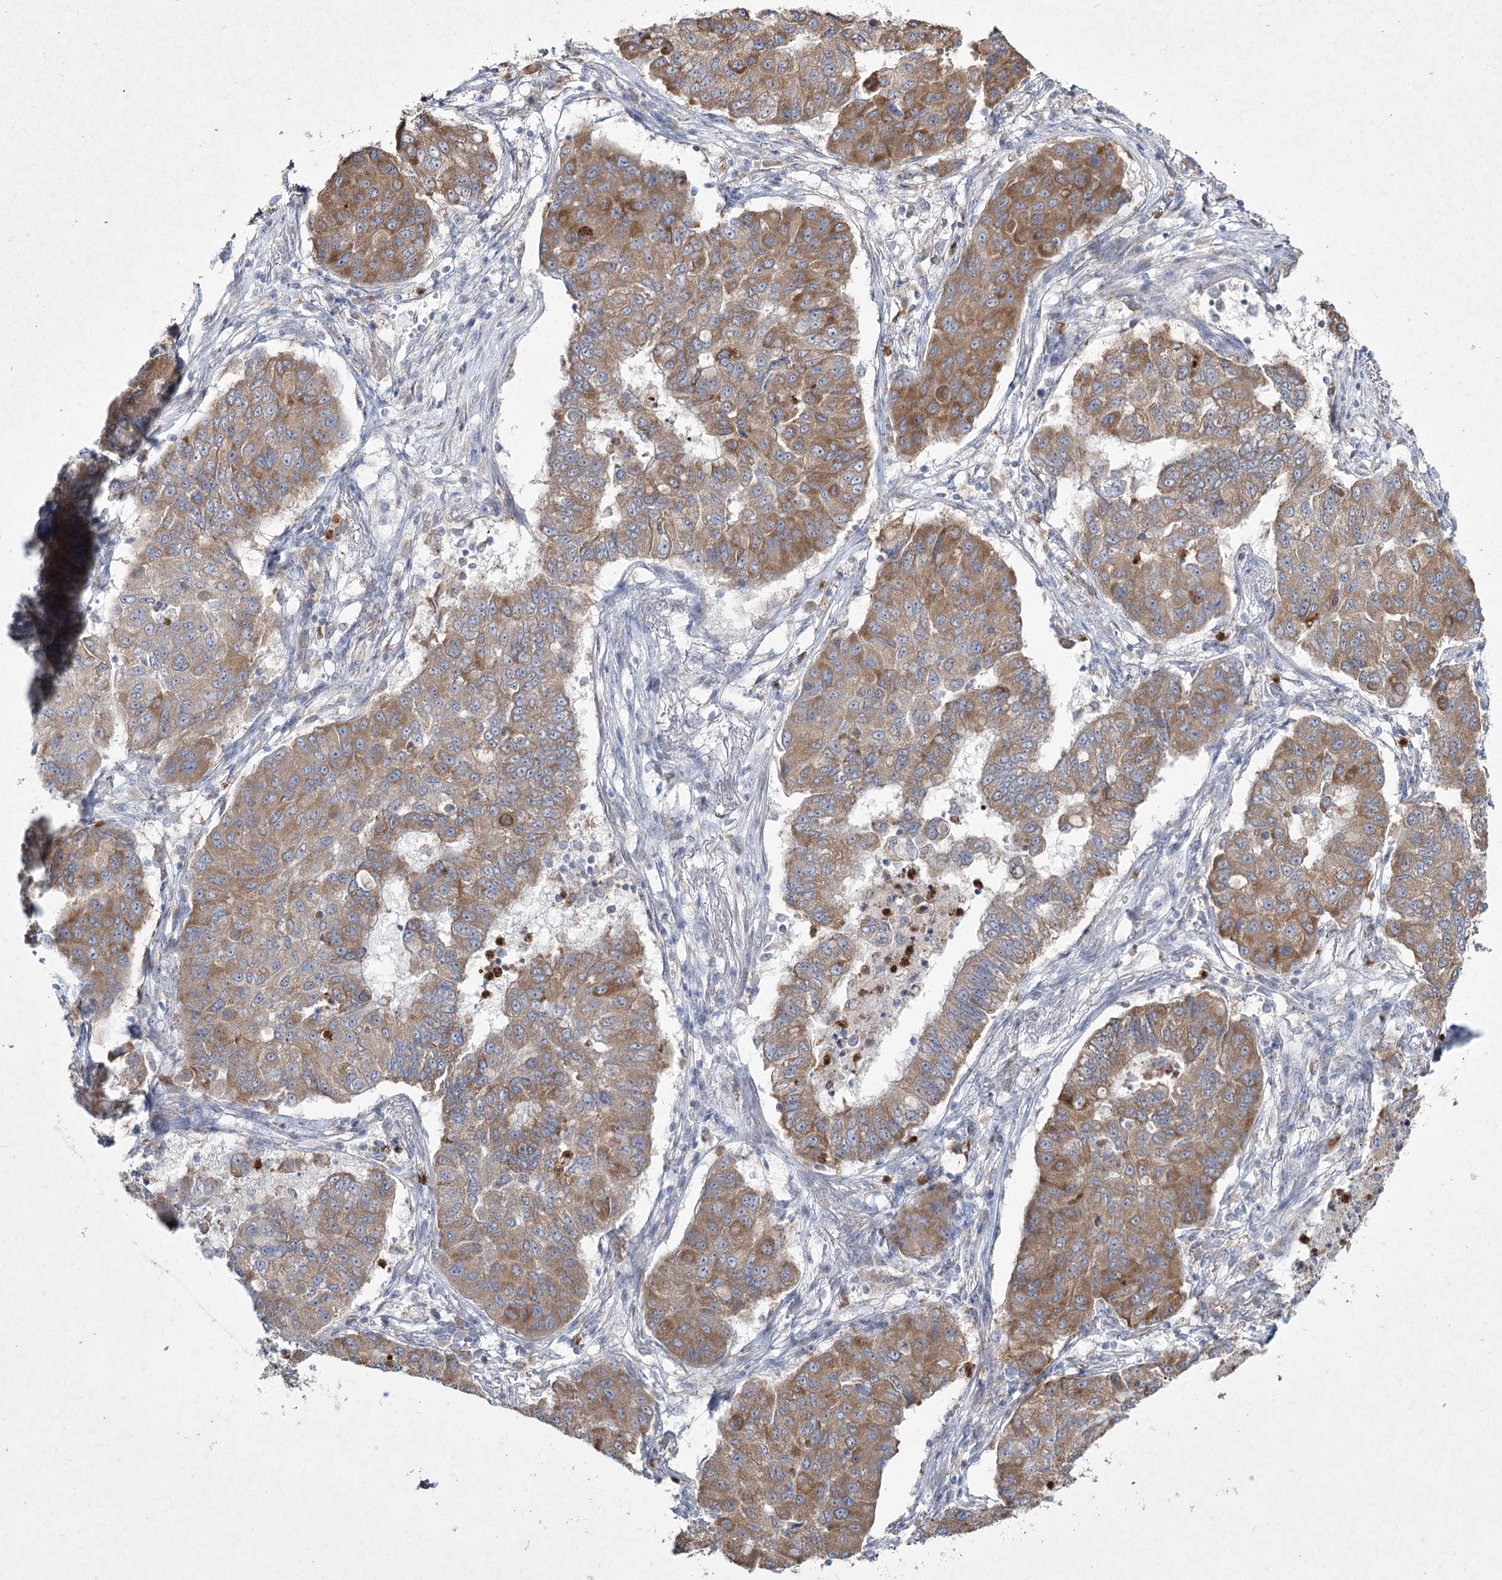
{"staining": {"intensity": "moderate", "quantity": ">75%", "location": "cytoplasmic/membranous"}, "tissue": "lung cancer", "cell_type": "Tumor cells", "image_type": "cancer", "snomed": [{"axis": "morphology", "description": "Squamous cell carcinoma, NOS"}, {"axis": "topography", "description": "Lung"}], "caption": "Protein positivity by immunohistochemistry (IHC) reveals moderate cytoplasmic/membranous positivity in about >75% of tumor cells in squamous cell carcinoma (lung). (DAB IHC, brown staining for protein, blue staining for nuclei).", "gene": "NIPAL4", "patient": {"sex": "male", "age": 74}}